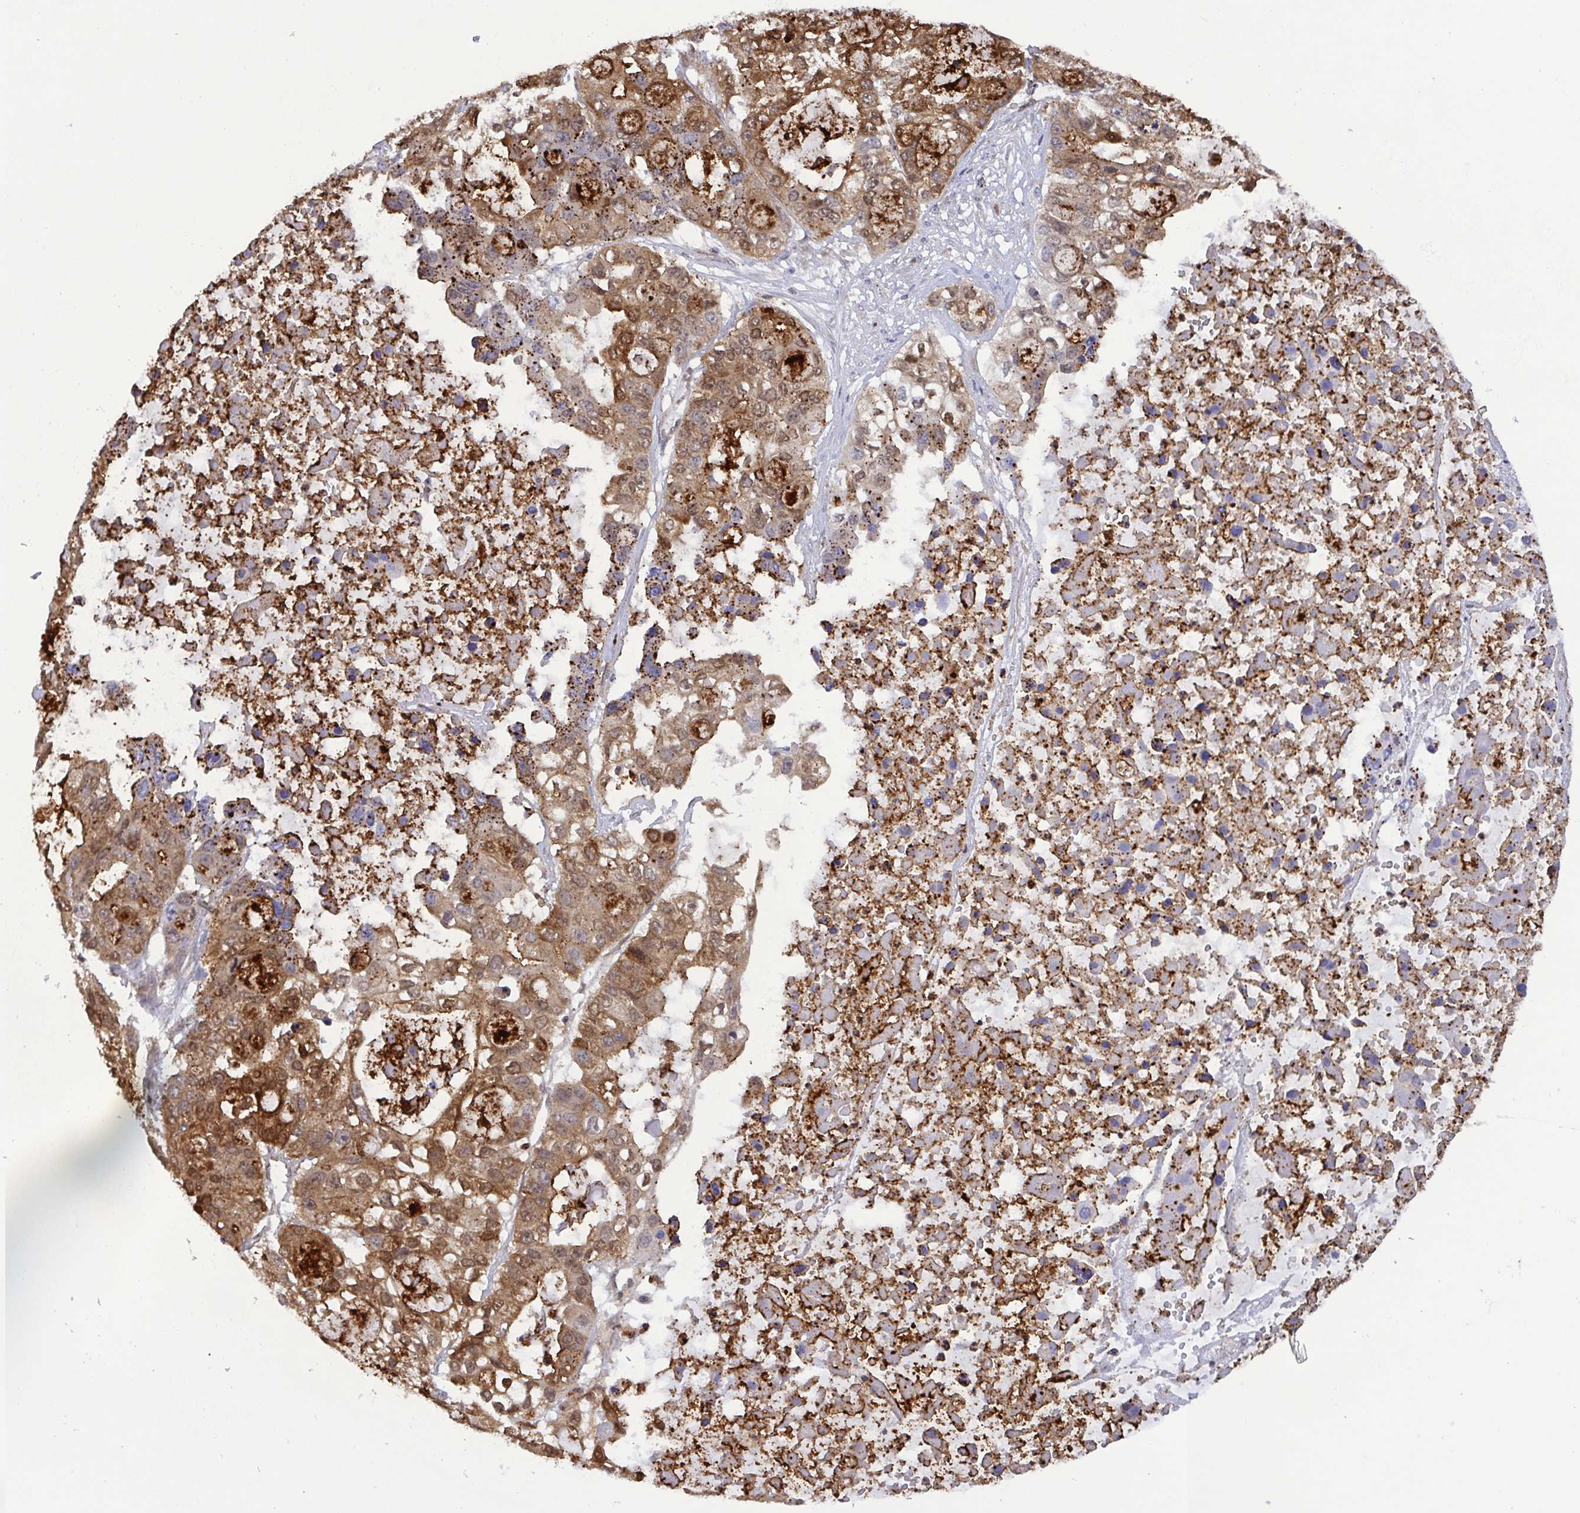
{"staining": {"intensity": "strong", "quantity": "25%-75%", "location": "cytoplasmic/membranous"}, "tissue": "ovarian cancer", "cell_type": "Tumor cells", "image_type": "cancer", "snomed": [{"axis": "morphology", "description": "Cystadenocarcinoma, serous, NOS"}, {"axis": "topography", "description": "Ovary"}], "caption": "Immunohistochemistry (IHC) (DAB) staining of human serous cystadenocarcinoma (ovarian) reveals strong cytoplasmic/membranous protein expression in approximately 25%-75% of tumor cells. (IHC, brightfield microscopy, high magnification).", "gene": "CHMP1B", "patient": {"sex": "female", "age": 56}}